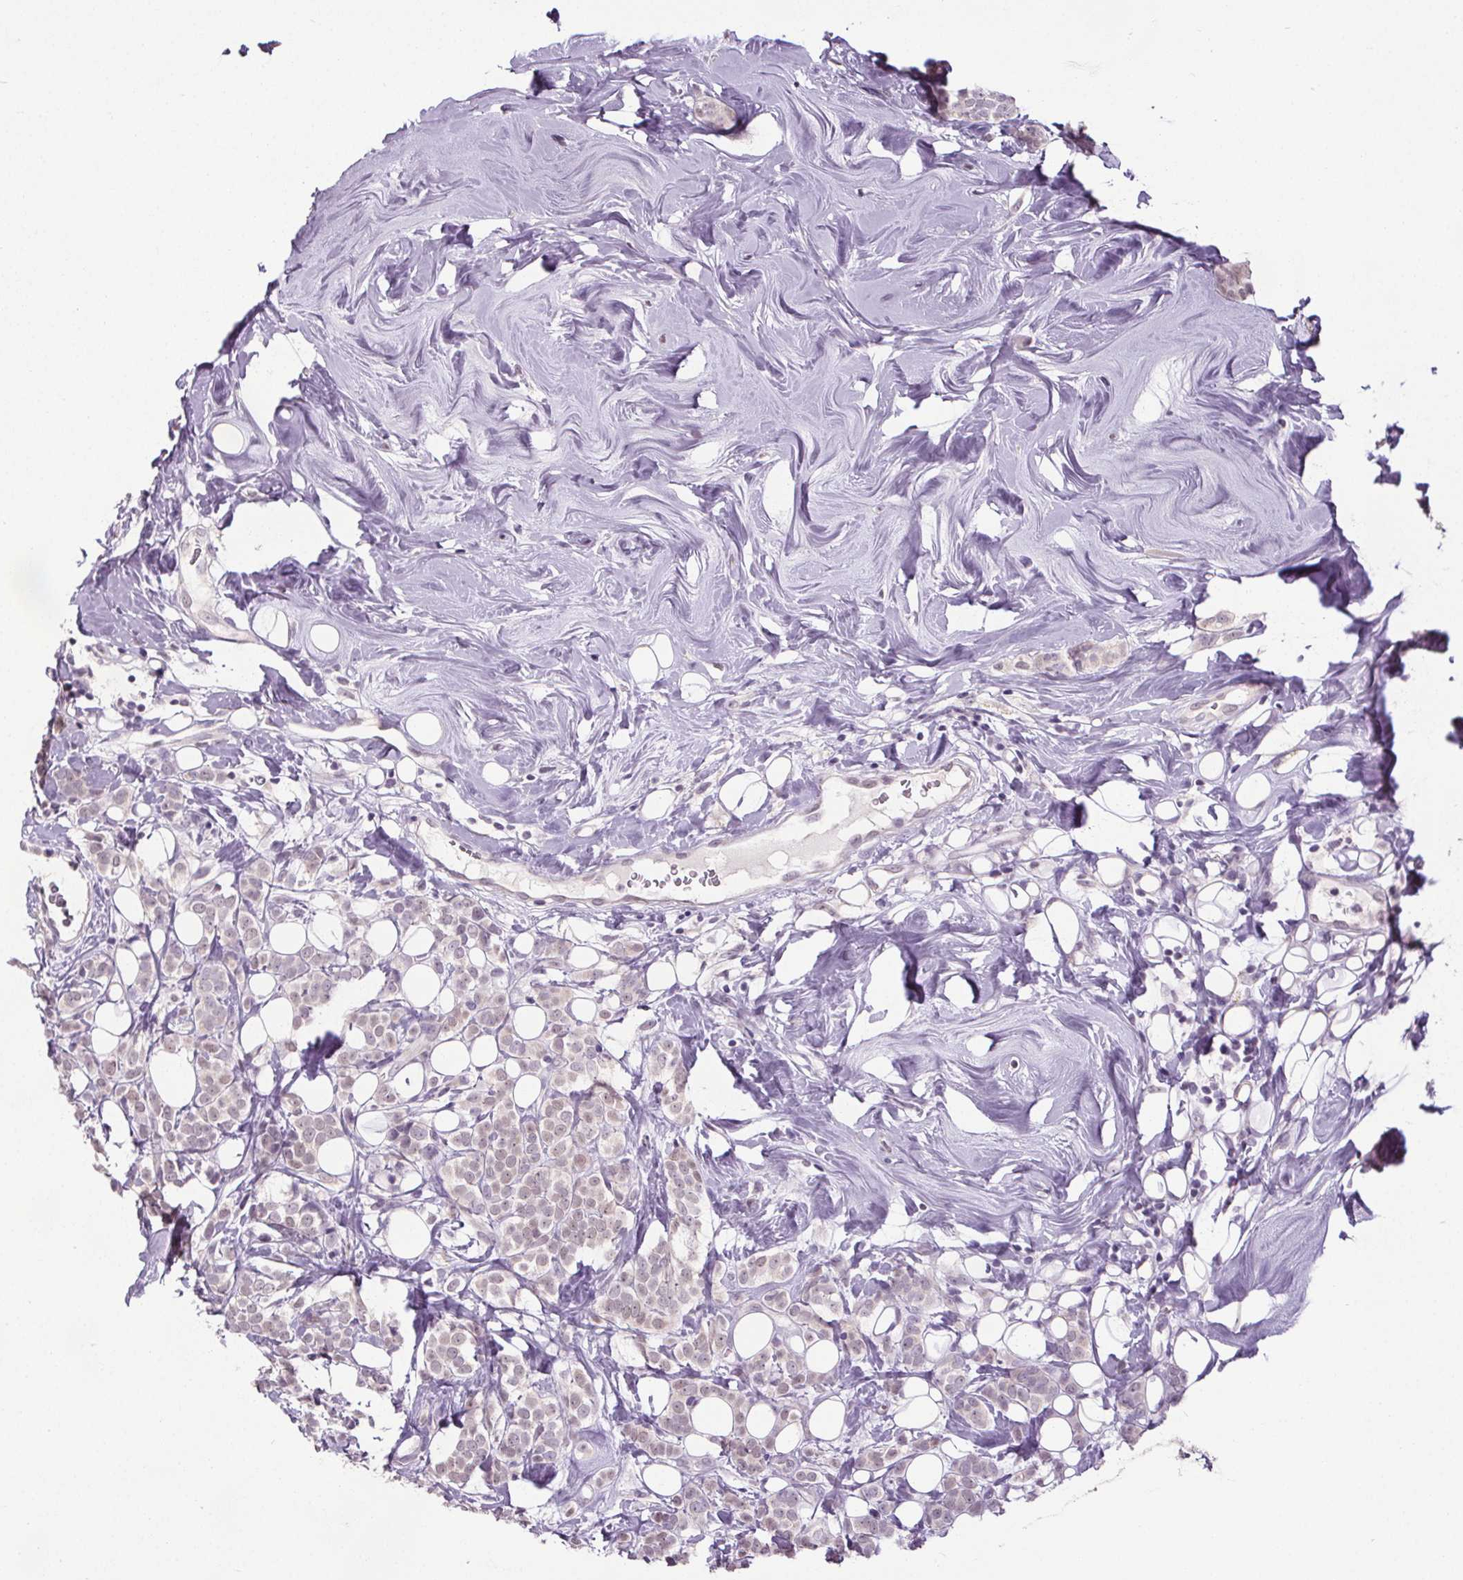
{"staining": {"intensity": "weak", "quantity": "25%-75%", "location": "nuclear"}, "tissue": "breast cancer", "cell_type": "Tumor cells", "image_type": "cancer", "snomed": [{"axis": "morphology", "description": "Lobular carcinoma"}, {"axis": "topography", "description": "Breast"}], "caption": "Breast lobular carcinoma stained with immunohistochemistry shows weak nuclear positivity in approximately 25%-75% of tumor cells.", "gene": "SLC2A9", "patient": {"sex": "female", "age": 49}}